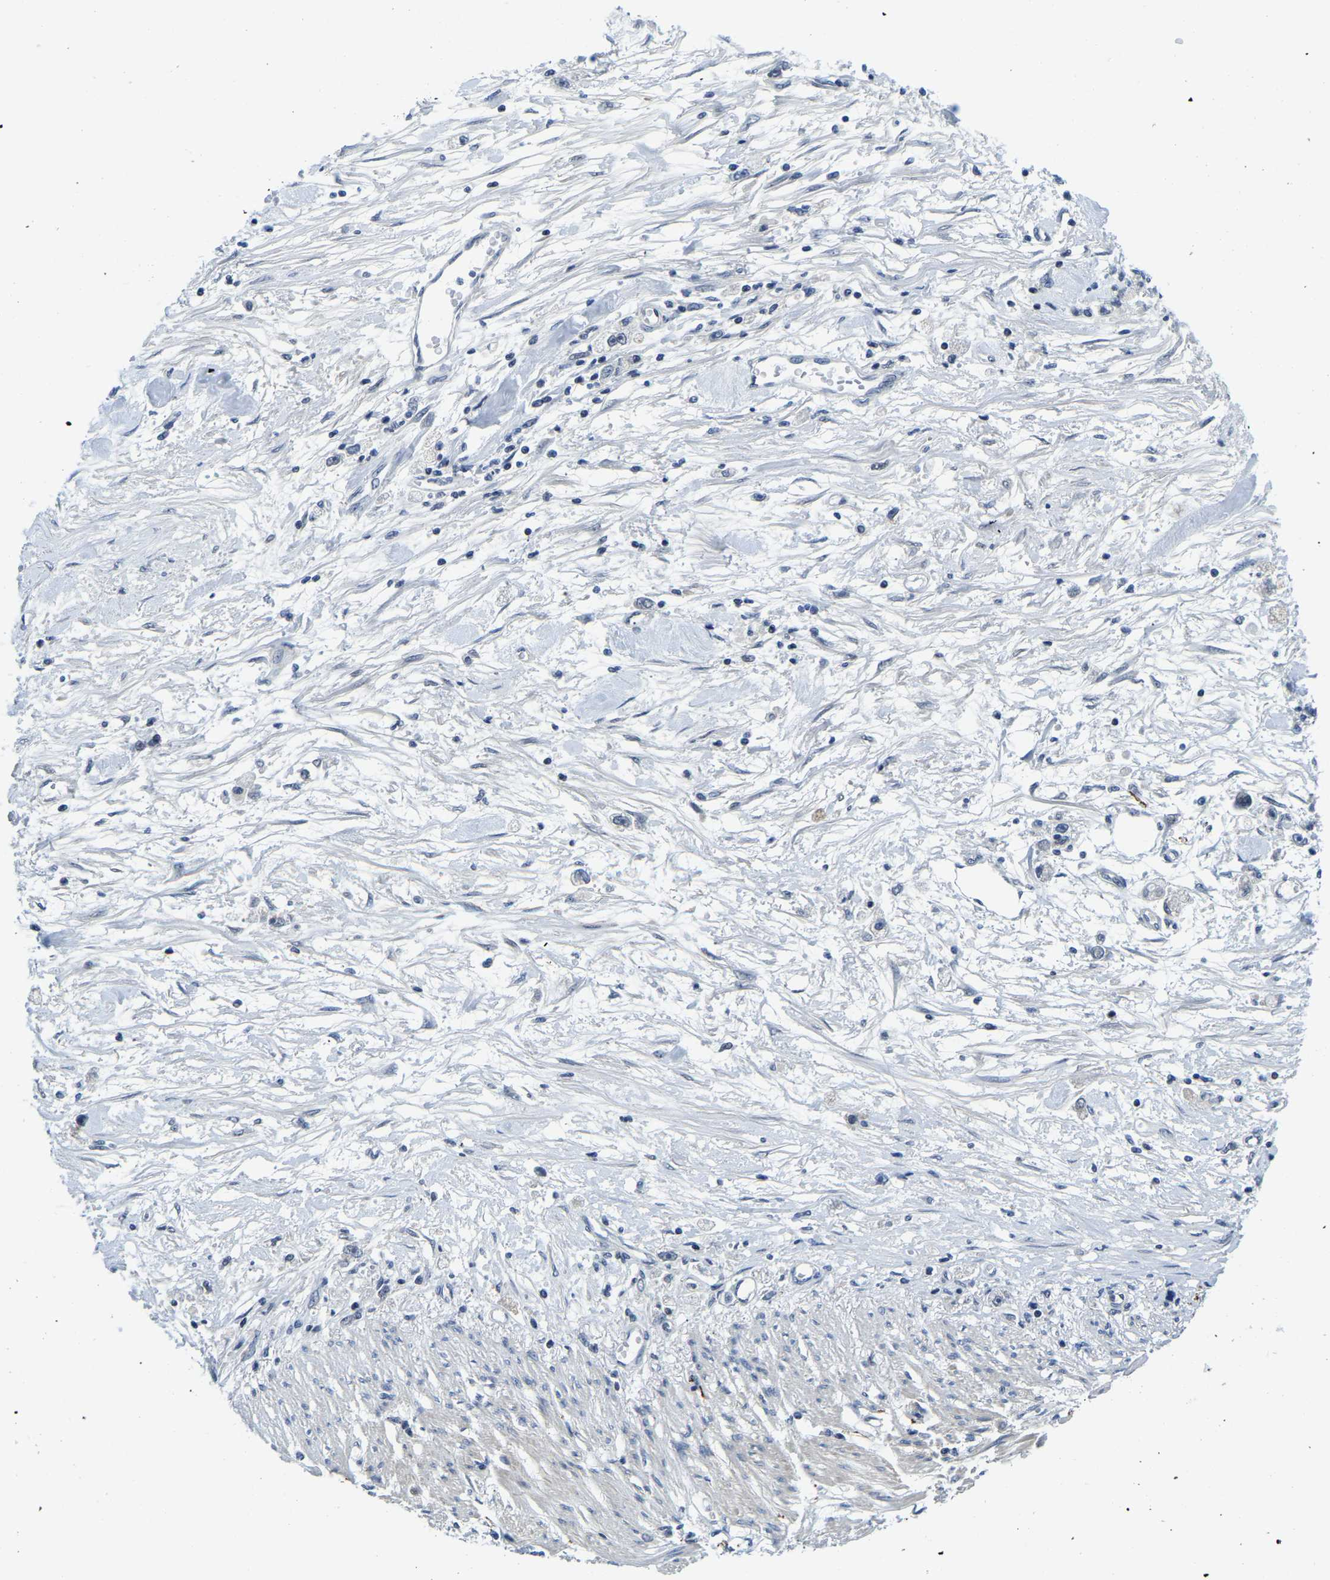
{"staining": {"intensity": "negative", "quantity": "none", "location": "none"}, "tissue": "stomach cancer", "cell_type": "Tumor cells", "image_type": "cancer", "snomed": [{"axis": "morphology", "description": "Adenocarcinoma, NOS"}, {"axis": "topography", "description": "Stomach"}], "caption": "This histopathology image is of stomach cancer stained with immunohistochemistry to label a protein in brown with the nuclei are counter-stained blue. There is no expression in tumor cells. (DAB (3,3'-diaminobenzidine) IHC with hematoxylin counter stain).", "gene": "POLDIP3", "patient": {"sex": "female", "age": 59}}